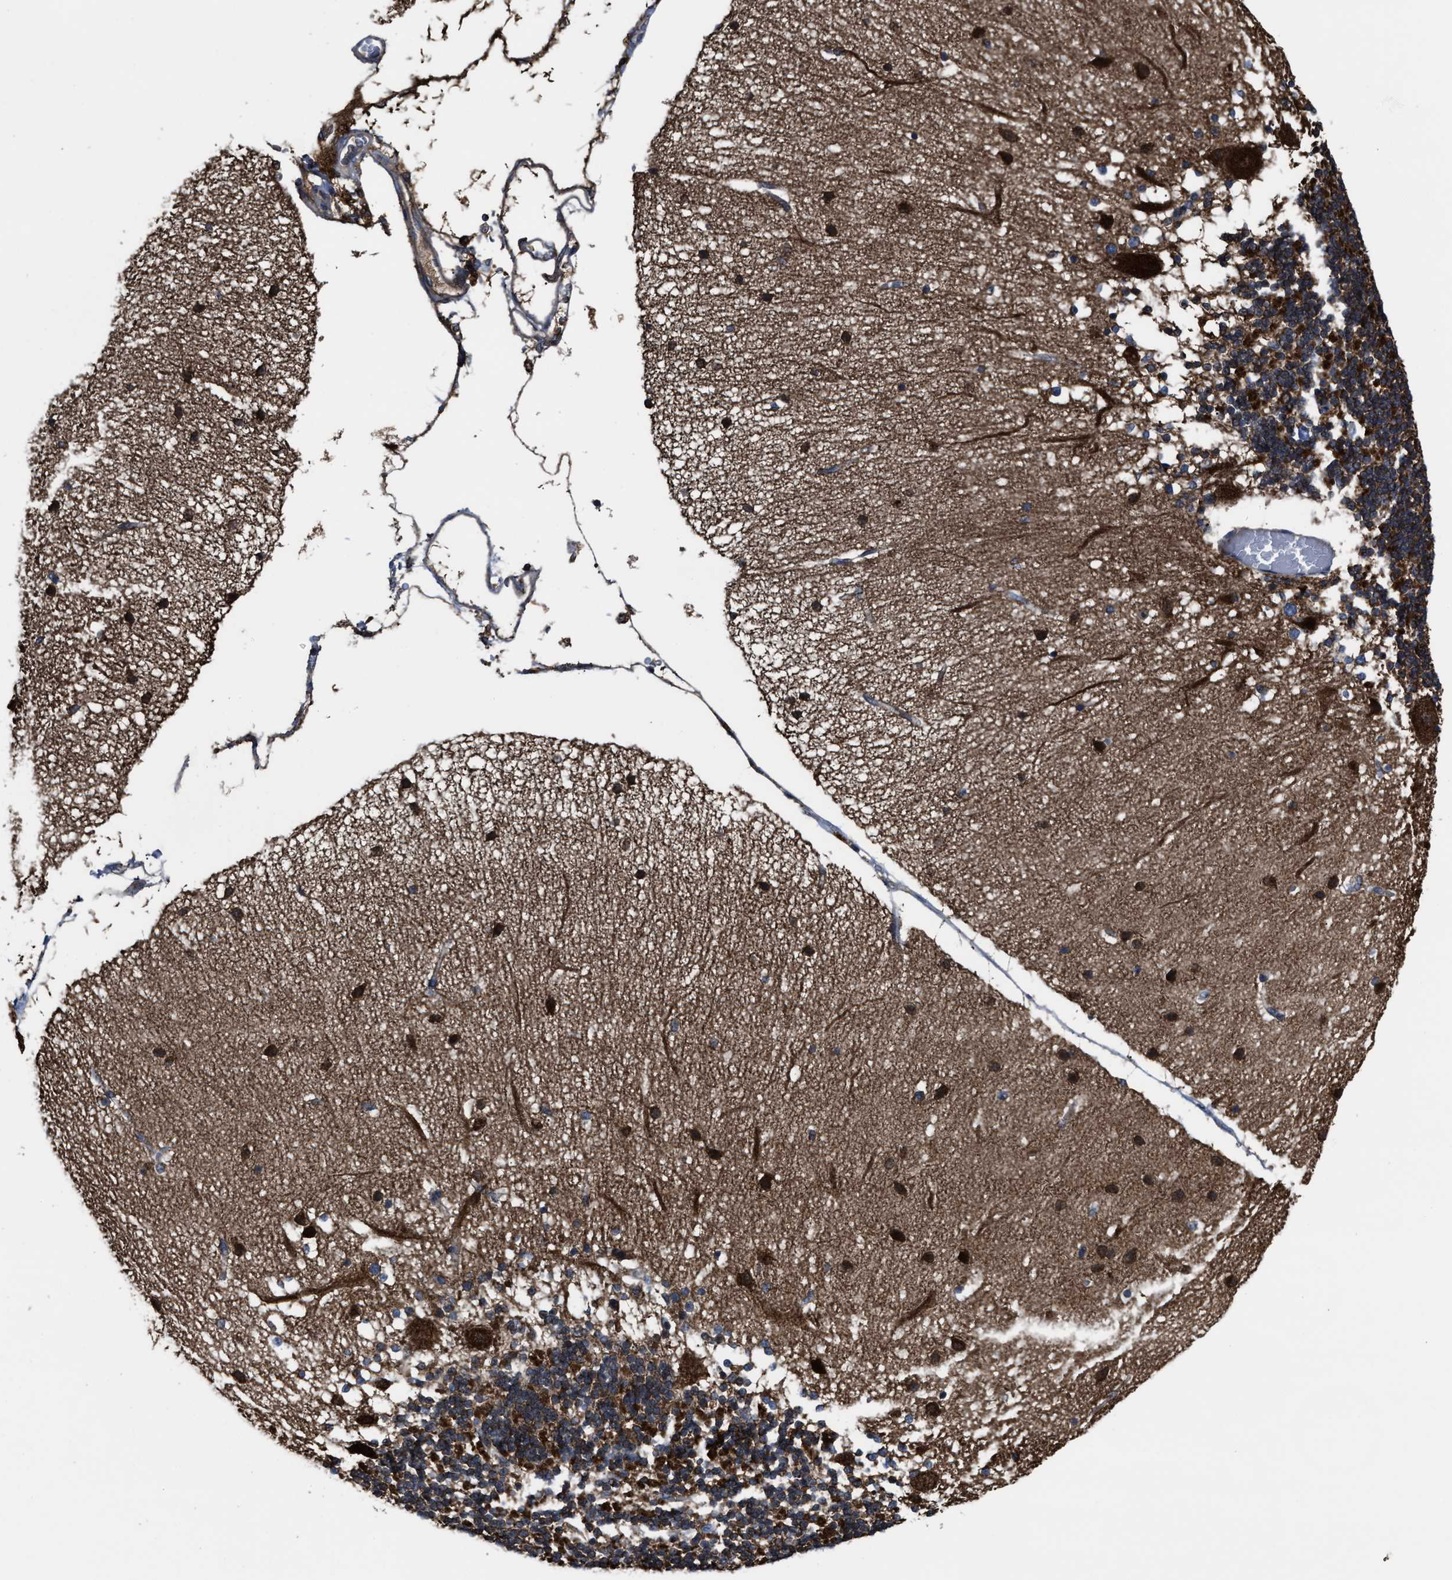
{"staining": {"intensity": "strong", "quantity": ">75%", "location": "cytoplasmic/membranous"}, "tissue": "cerebellum", "cell_type": "Cells in granular layer", "image_type": "normal", "snomed": [{"axis": "morphology", "description": "Normal tissue, NOS"}, {"axis": "topography", "description": "Cerebellum"}], "caption": "Cerebellum stained with immunohistochemistry (IHC) displays strong cytoplasmic/membranous expression in approximately >75% of cells in granular layer. (brown staining indicates protein expression, while blue staining denotes nuclei).", "gene": "PASK", "patient": {"sex": "female", "age": 54}}